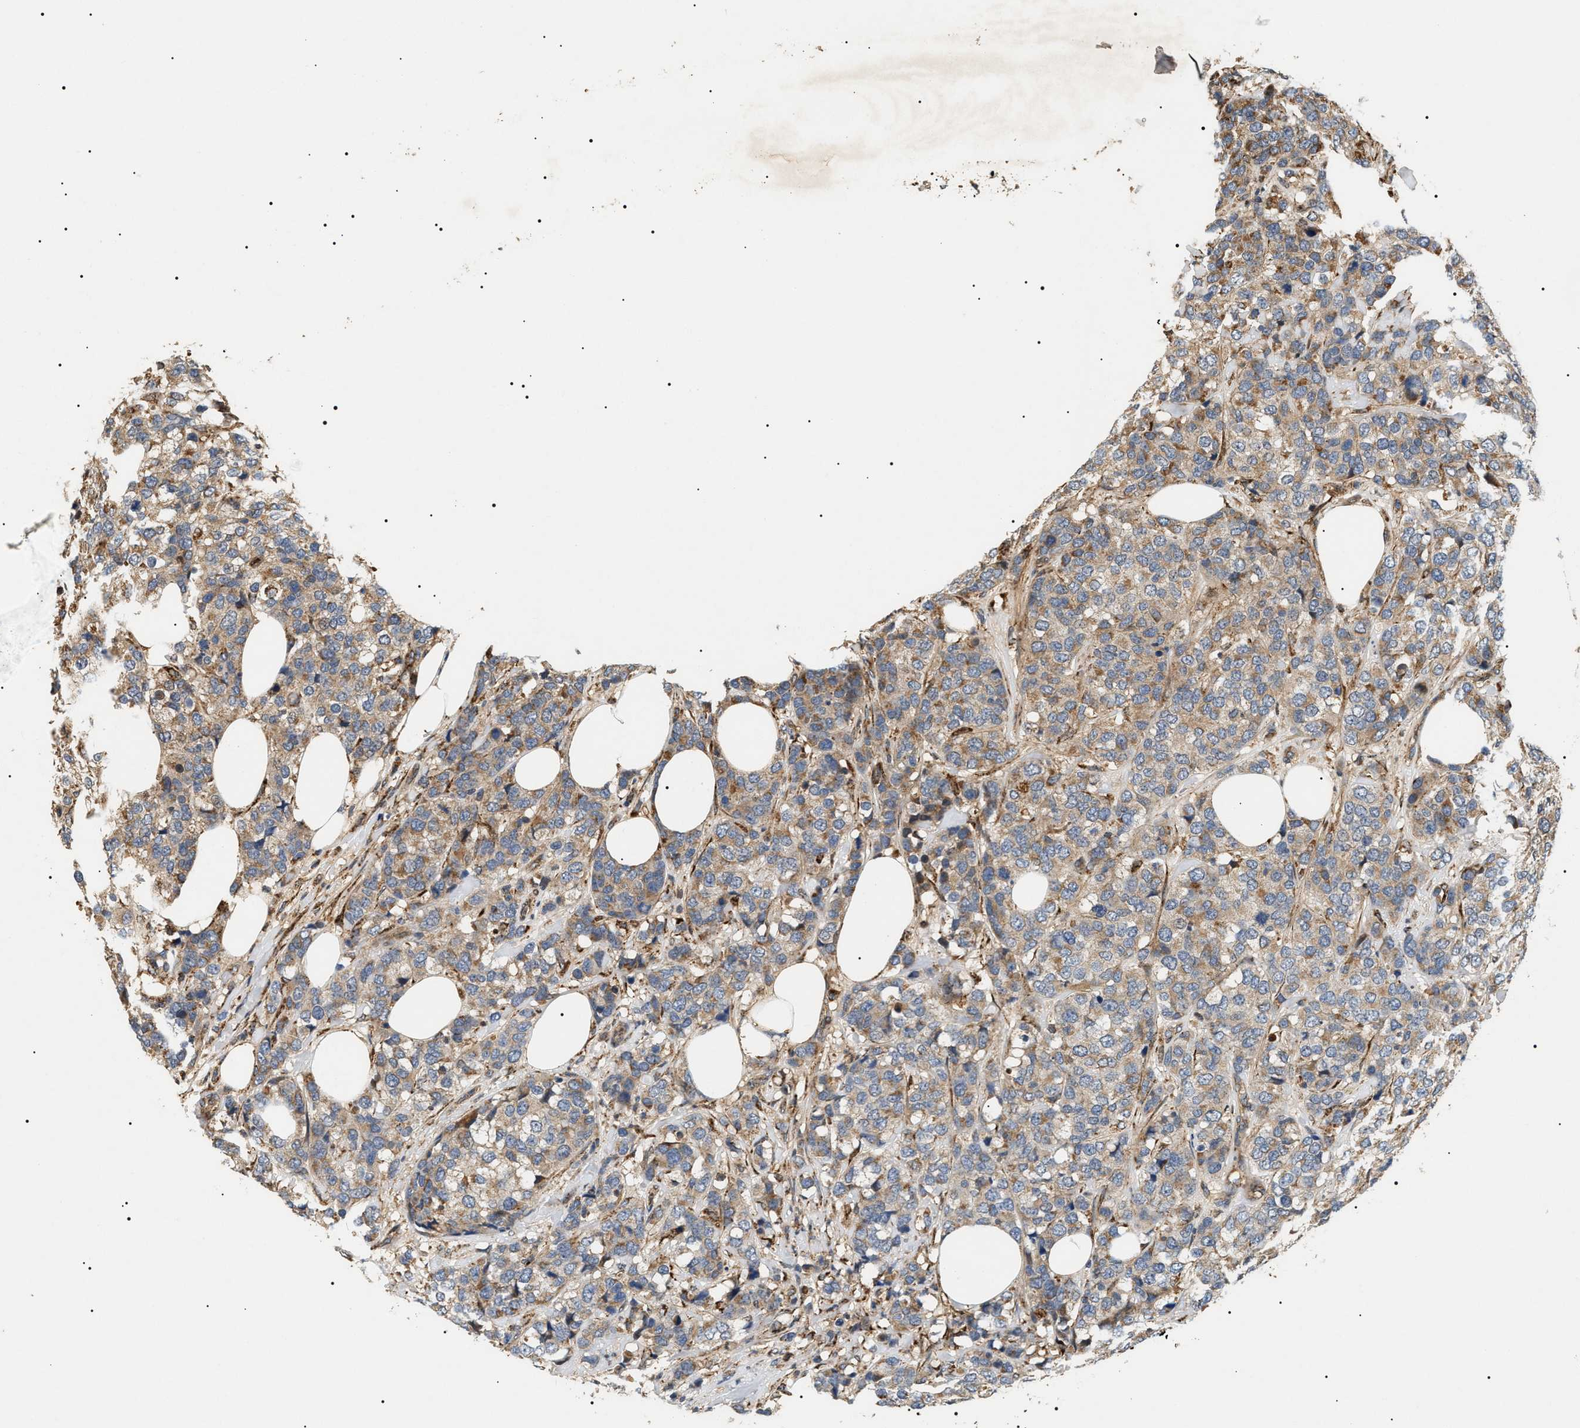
{"staining": {"intensity": "moderate", "quantity": ">75%", "location": "cytoplasmic/membranous"}, "tissue": "breast cancer", "cell_type": "Tumor cells", "image_type": "cancer", "snomed": [{"axis": "morphology", "description": "Lobular carcinoma"}, {"axis": "topography", "description": "Breast"}], "caption": "IHC histopathology image of lobular carcinoma (breast) stained for a protein (brown), which demonstrates medium levels of moderate cytoplasmic/membranous expression in about >75% of tumor cells.", "gene": "ZBTB26", "patient": {"sex": "female", "age": 59}}